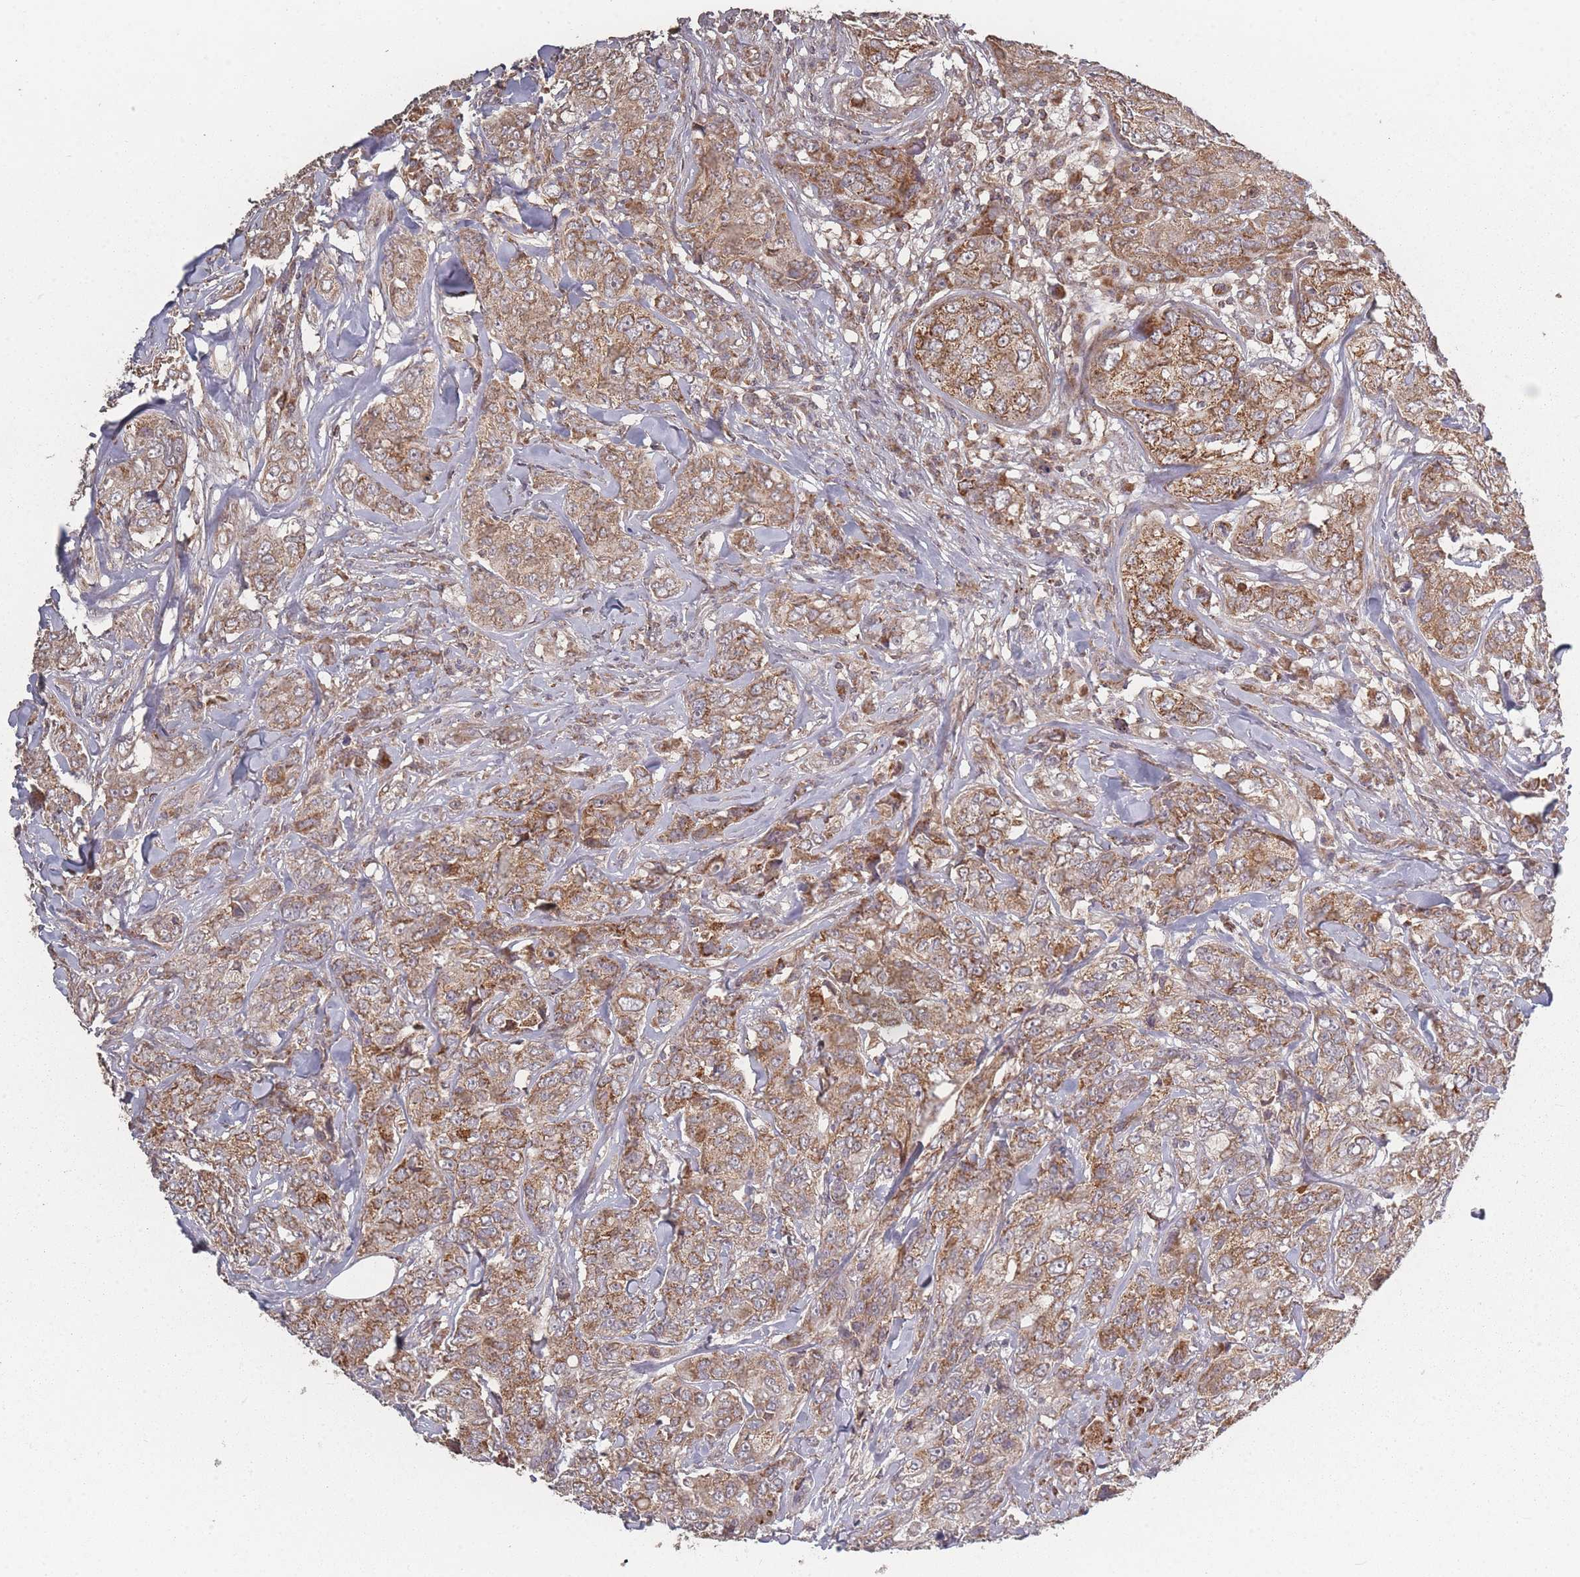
{"staining": {"intensity": "moderate", "quantity": ">75%", "location": "cytoplasmic/membranous"}, "tissue": "breast cancer", "cell_type": "Tumor cells", "image_type": "cancer", "snomed": [{"axis": "morphology", "description": "Duct carcinoma"}, {"axis": "topography", "description": "Breast"}], "caption": "Tumor cells show moderate cytoplasmic/membranous staining in approximately >75% of cells in breast cancer (infiltrating ductal carcinoma). (Brightfield microscopy of DAB IHC at high magnification).", "gene": "LYRM7", "patient": {"sex": "female", "age": 43}}